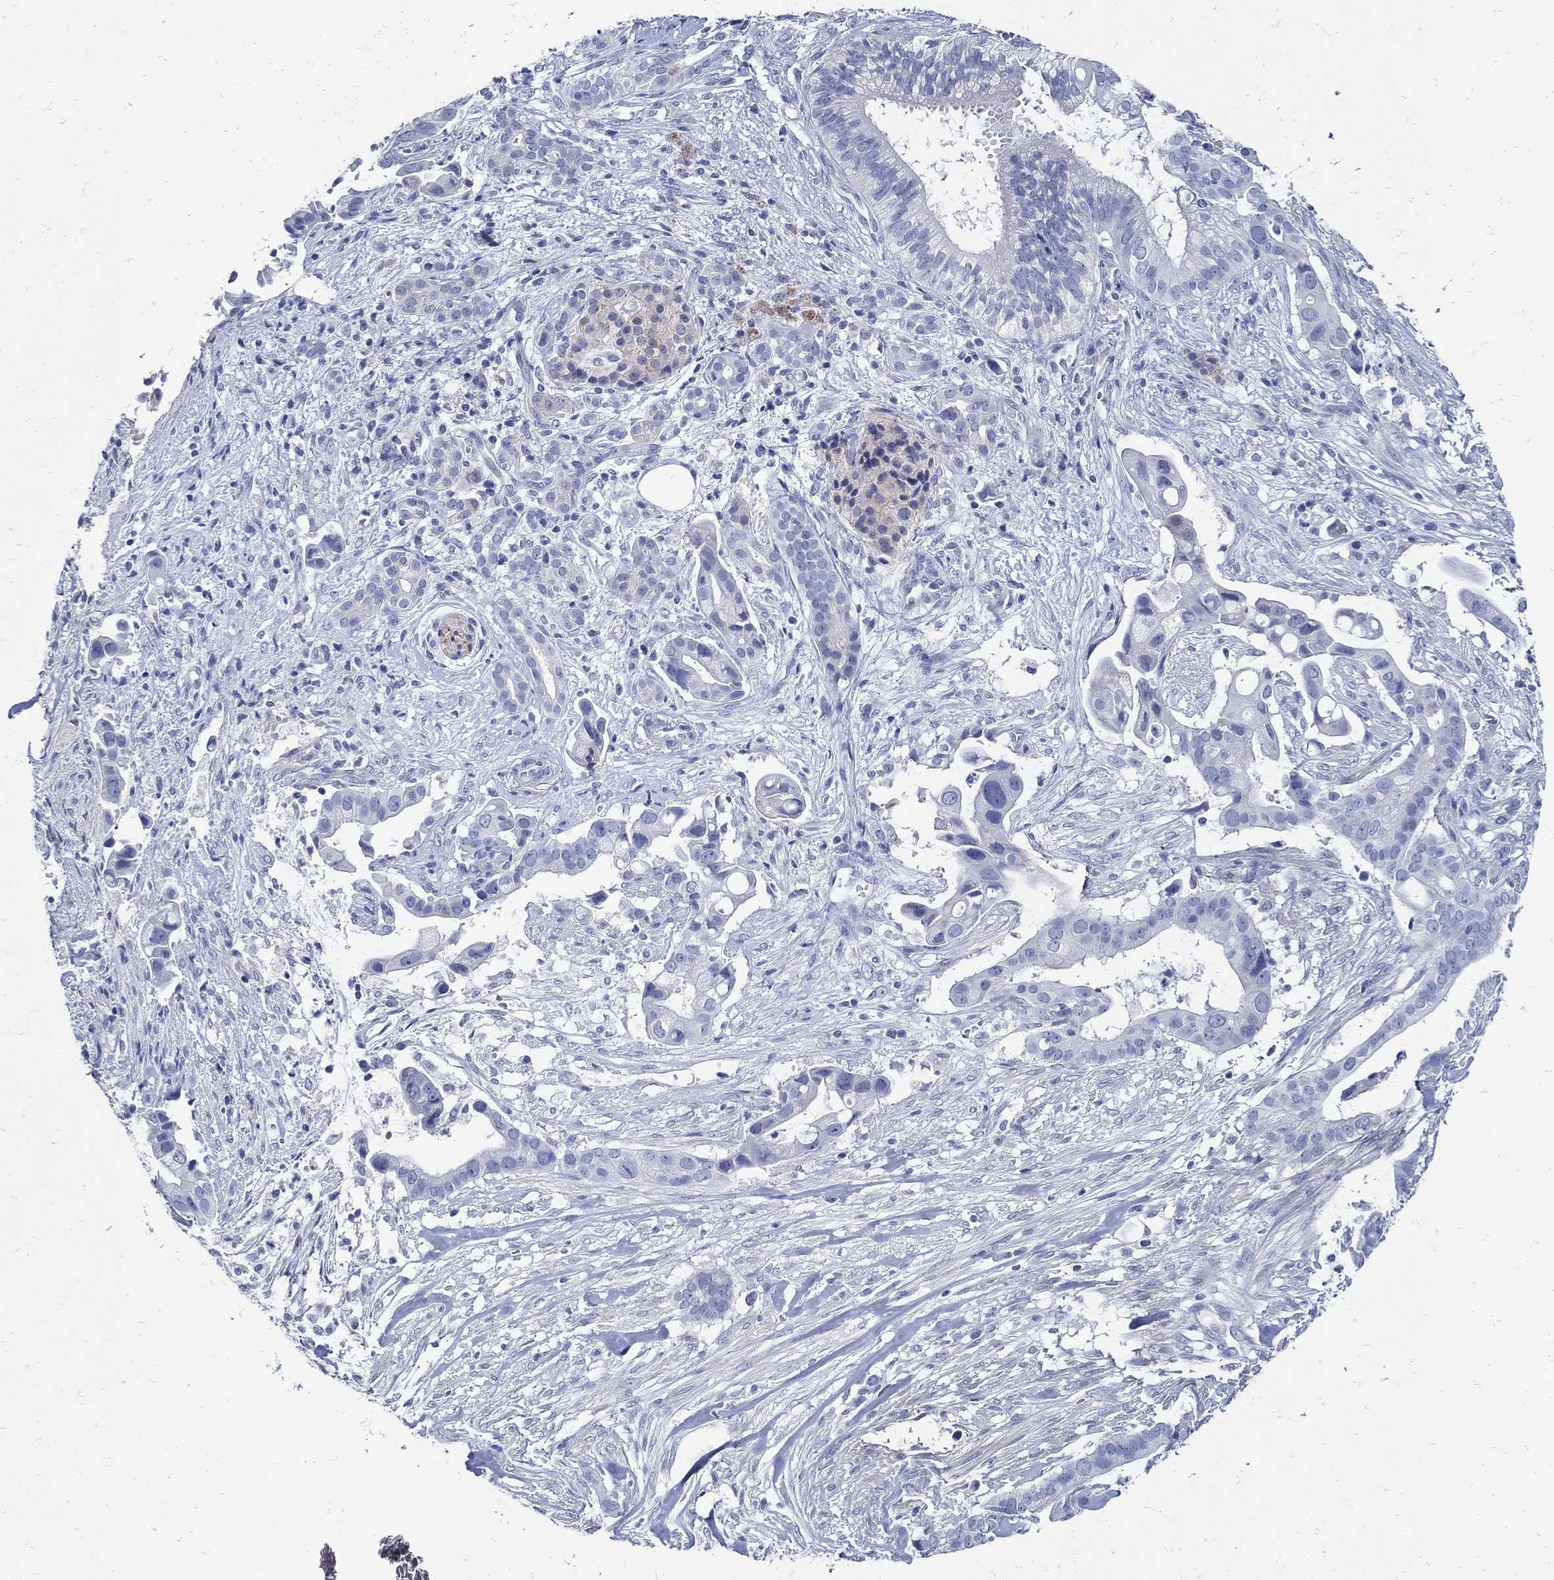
{"staining": {"intensity": "negative", "quantity": "none", "location": "none"}, "tissue": "pancreatic cancer", "cell_type": "Tumor cells", "image_type": "cancer", "snomed": [{"axis": "morphology", "description": "Adenocarcinoma, NOS"}, {"axis": "topography", "description": "Pancreas"}], "caption": "High magnification brightfield microscopy of pancreatic cancer stained with DAB (3,3'-diaminobenzidine) (brown) and counterstained with hematoxylin (blue): tumor cells show no significant expression.", "gene": "NOS1", "patient": {"sex": "male", "age": 61}}